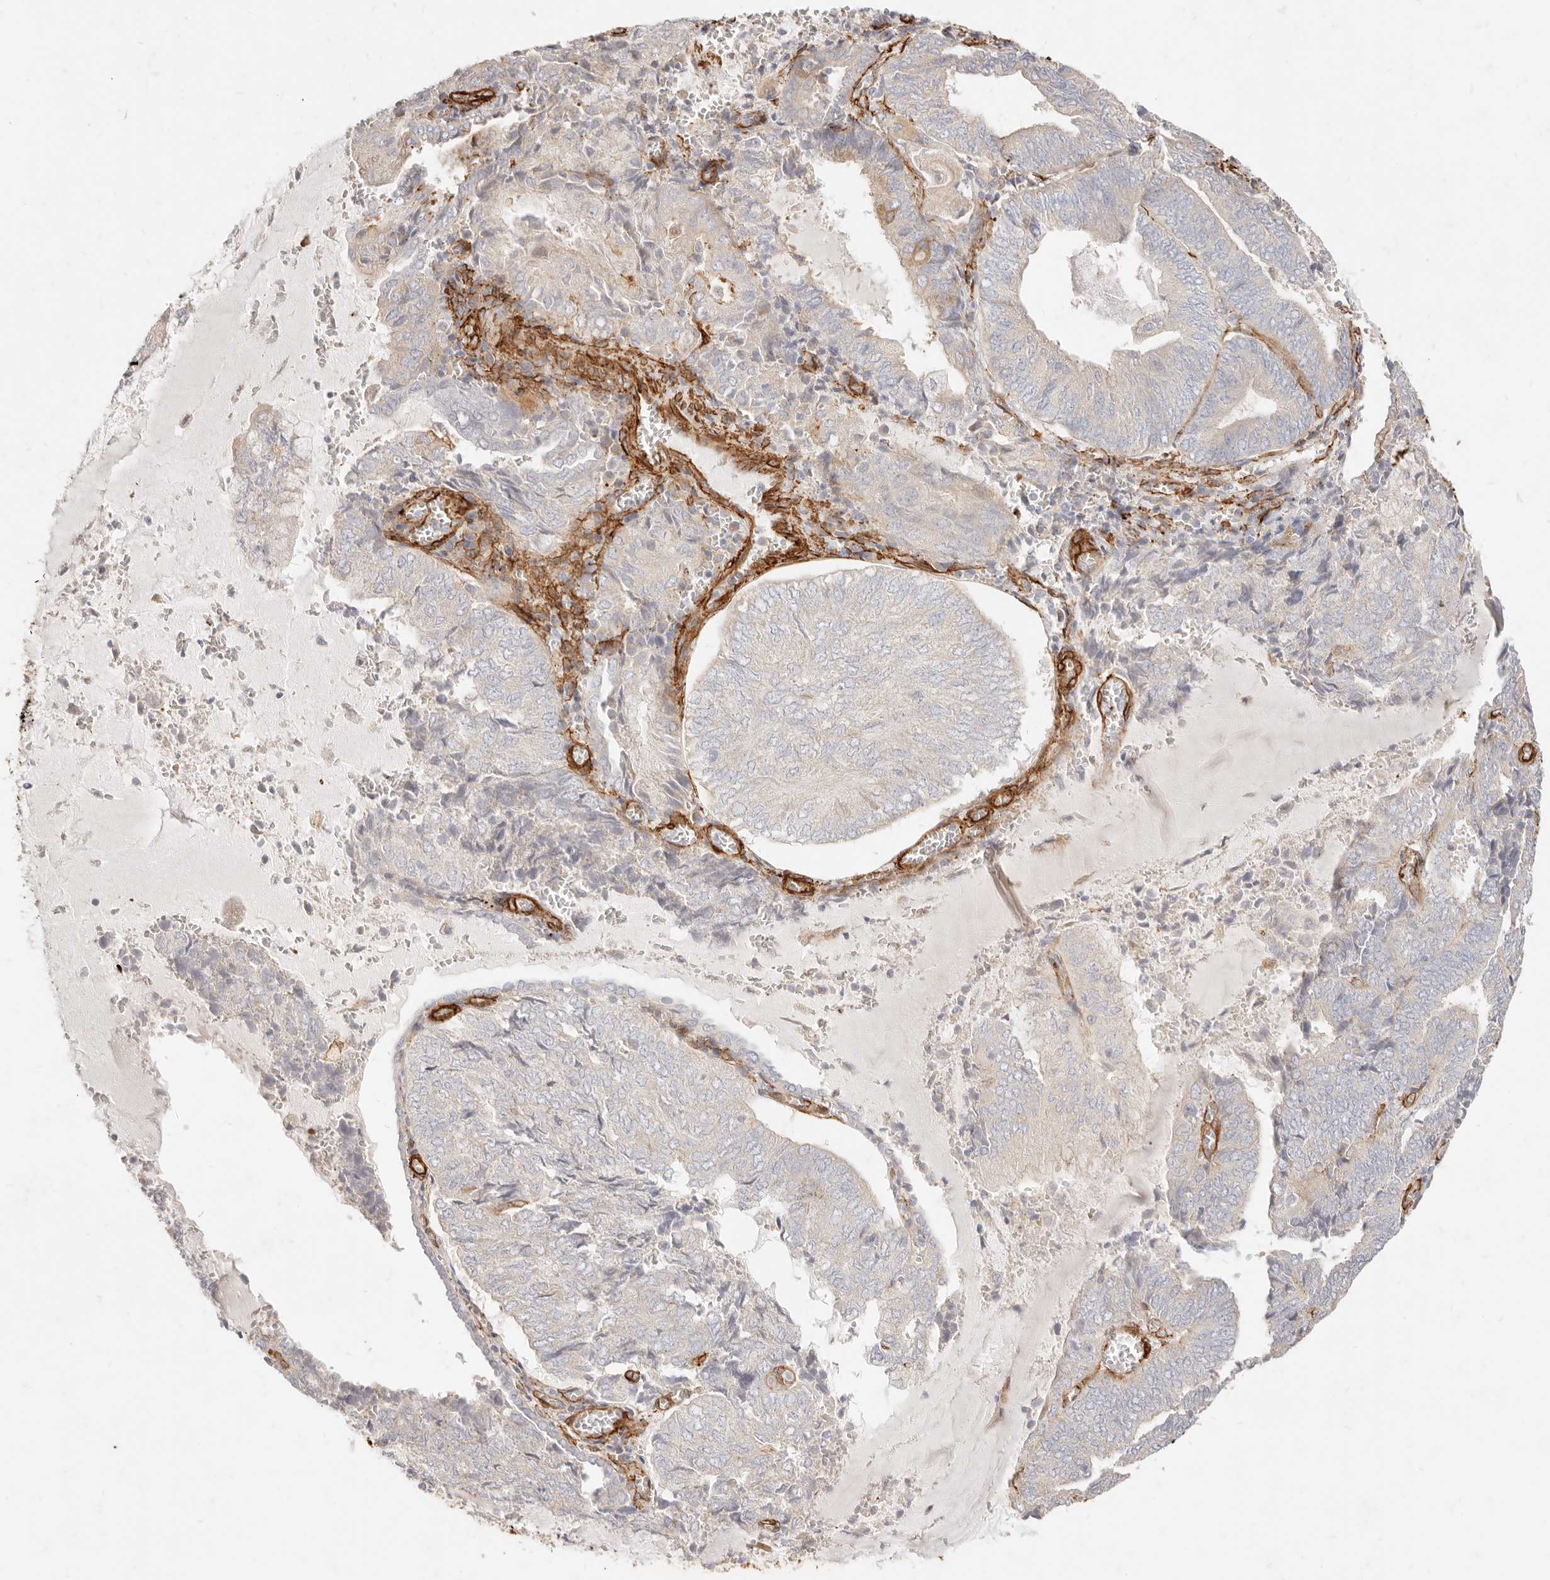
{"staining": {"intensity": "negative", "quantity": "none", "location": "none"}, "tissue": "endometrial cancer", "cell_type": "Tumor cells", "image_type": "cancer", "snomed": [{"axis": "morphology", "description": "Adenocarcinoma, NOS"}, {"axis": "topography", "description": "Endometrium"}], "caption": "Endometrial cancer (adenocarcinoma) stained for a protein using immunohistochemistry reveals no staining tumor cells.", "gene": "TMTC2", "patient": {"sex": "female", "age": 81}}